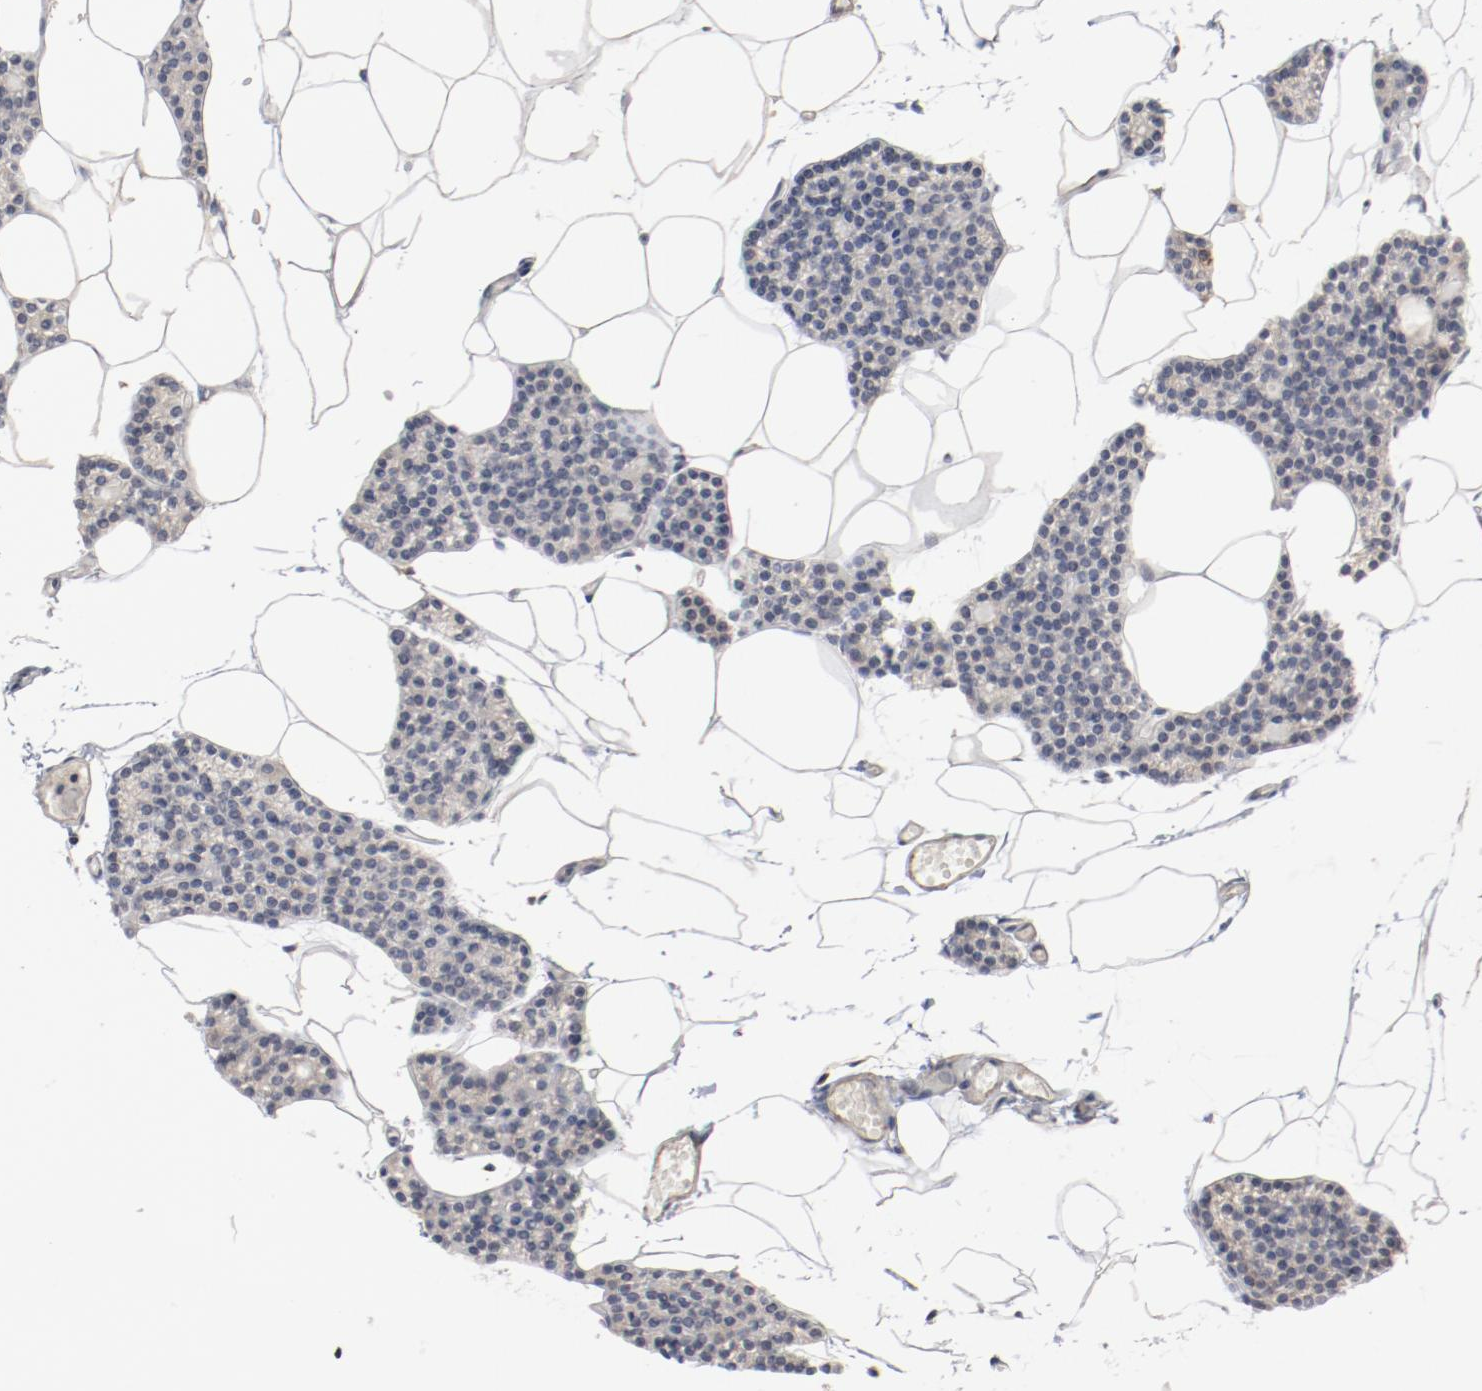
{"staining": {"intensity": "negative", "quantity": "none", "location": "none"}, "tissue": "parathyroid gland", "cell_type": "Glandular cells", "image_type": "normal", "snomed": [{"axis": "morphology", "description": "Normal tissue, NOS"}, {"axis": "topography", "description": "Parathyroid gland"}], "caption": "DAB immunohistochemical staining of unremarkable human parathyroid gland shows no significant positivity in glandular cells. (DAB immunohistochemistry (IHC) visualized using brightfield microscopy, high magnification).", "gene": "CDK1", "patient": {"sex": "female", "age": 66}}